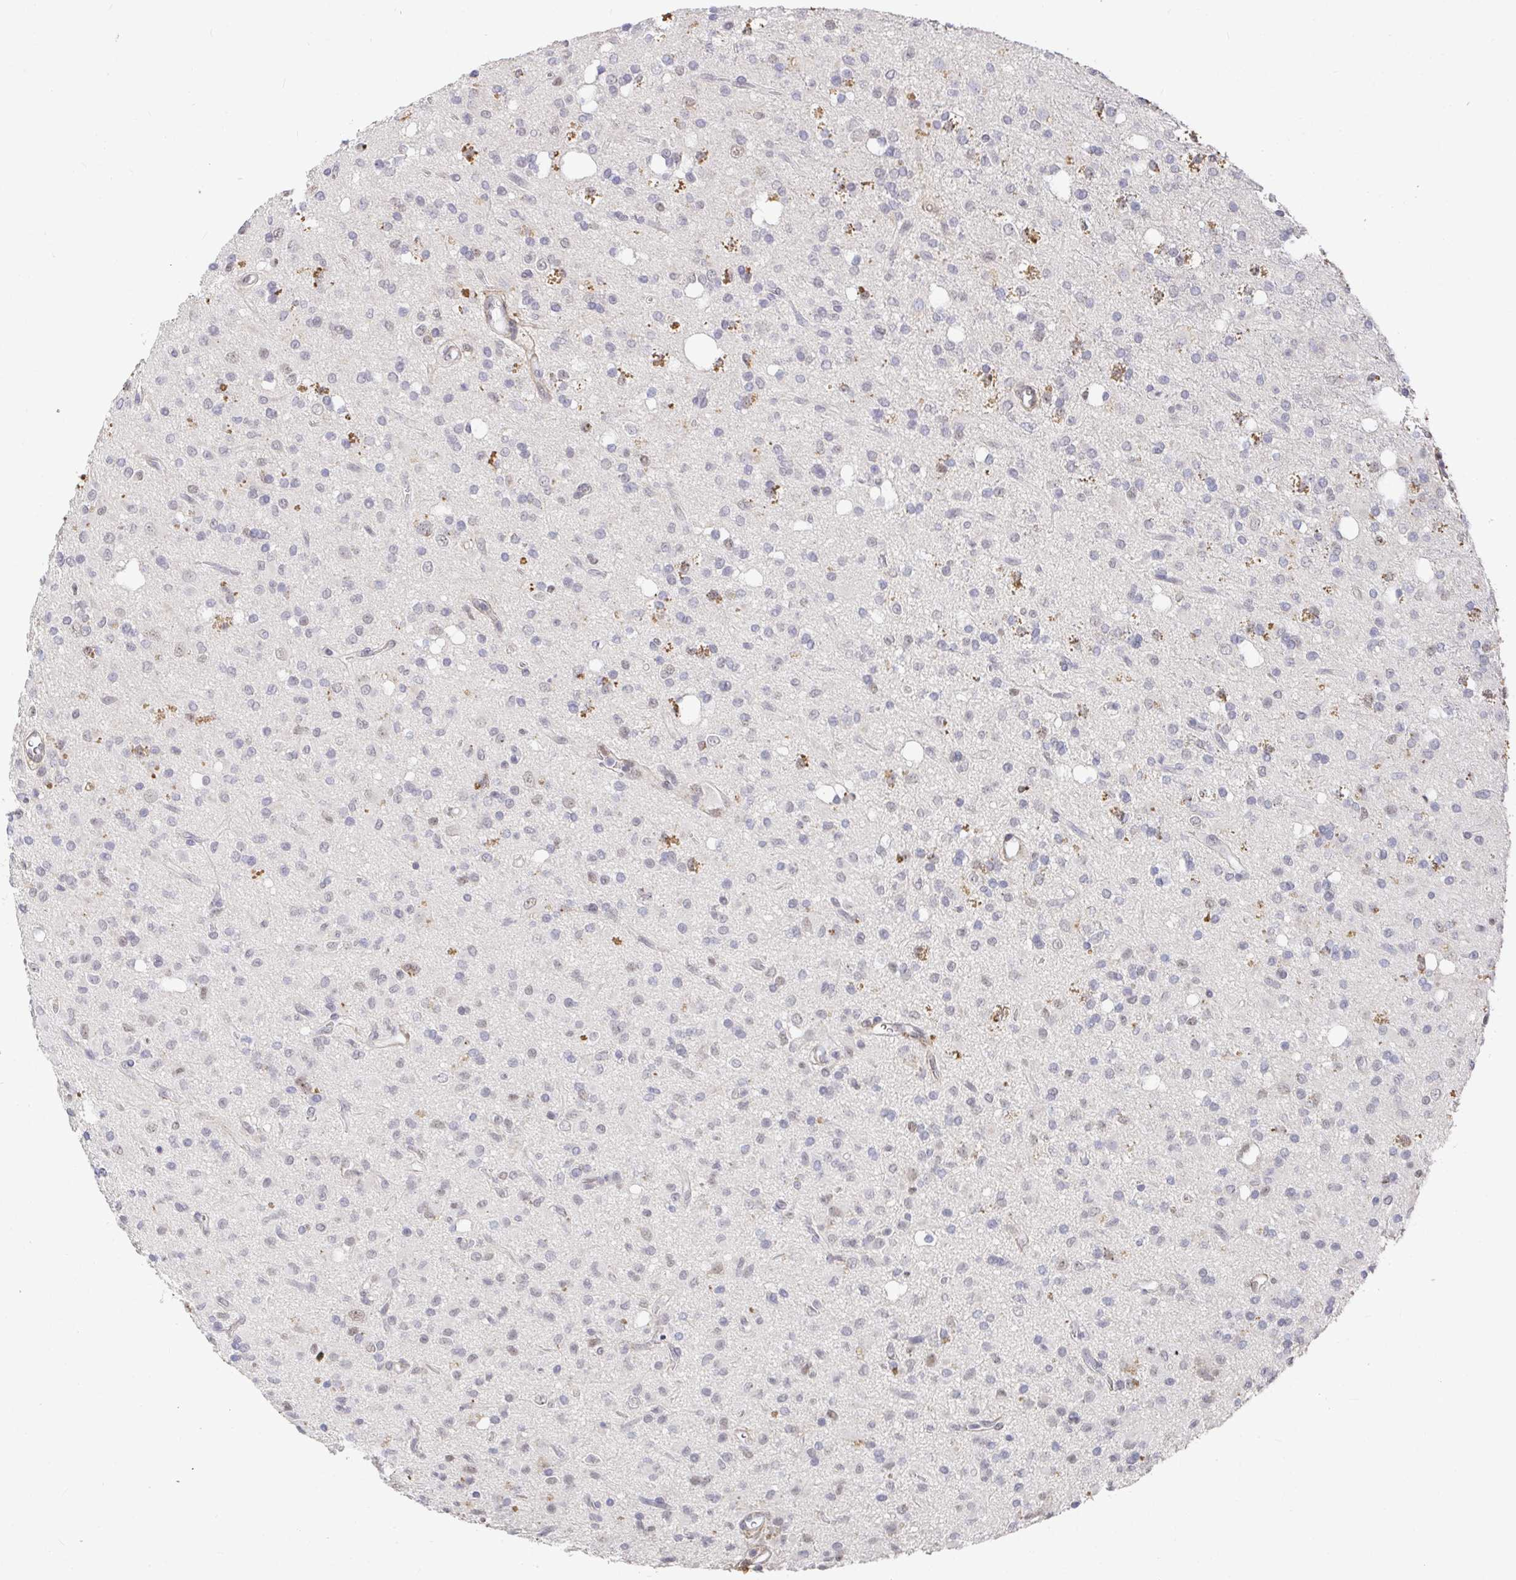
{"staining": {"intensity": "negative", "quantity": "none", "location": "none"}, "tissue": "glioma", "cell_type": "Tumor cells", "image_type": "cancer", "snomed": [{"axis": "morphology", "description": "Glioma, malignant, Low grade"}, {"axis": "topography", "description": "Brain"}], "caption": "Immunohistochemistry image of human malignant glioma (low-grade) stained for a protein (brown), which demonstrates no positivity in tumor cells.", "gene": "RCOR1", "patient": {"sex": "female", "age": 33}}